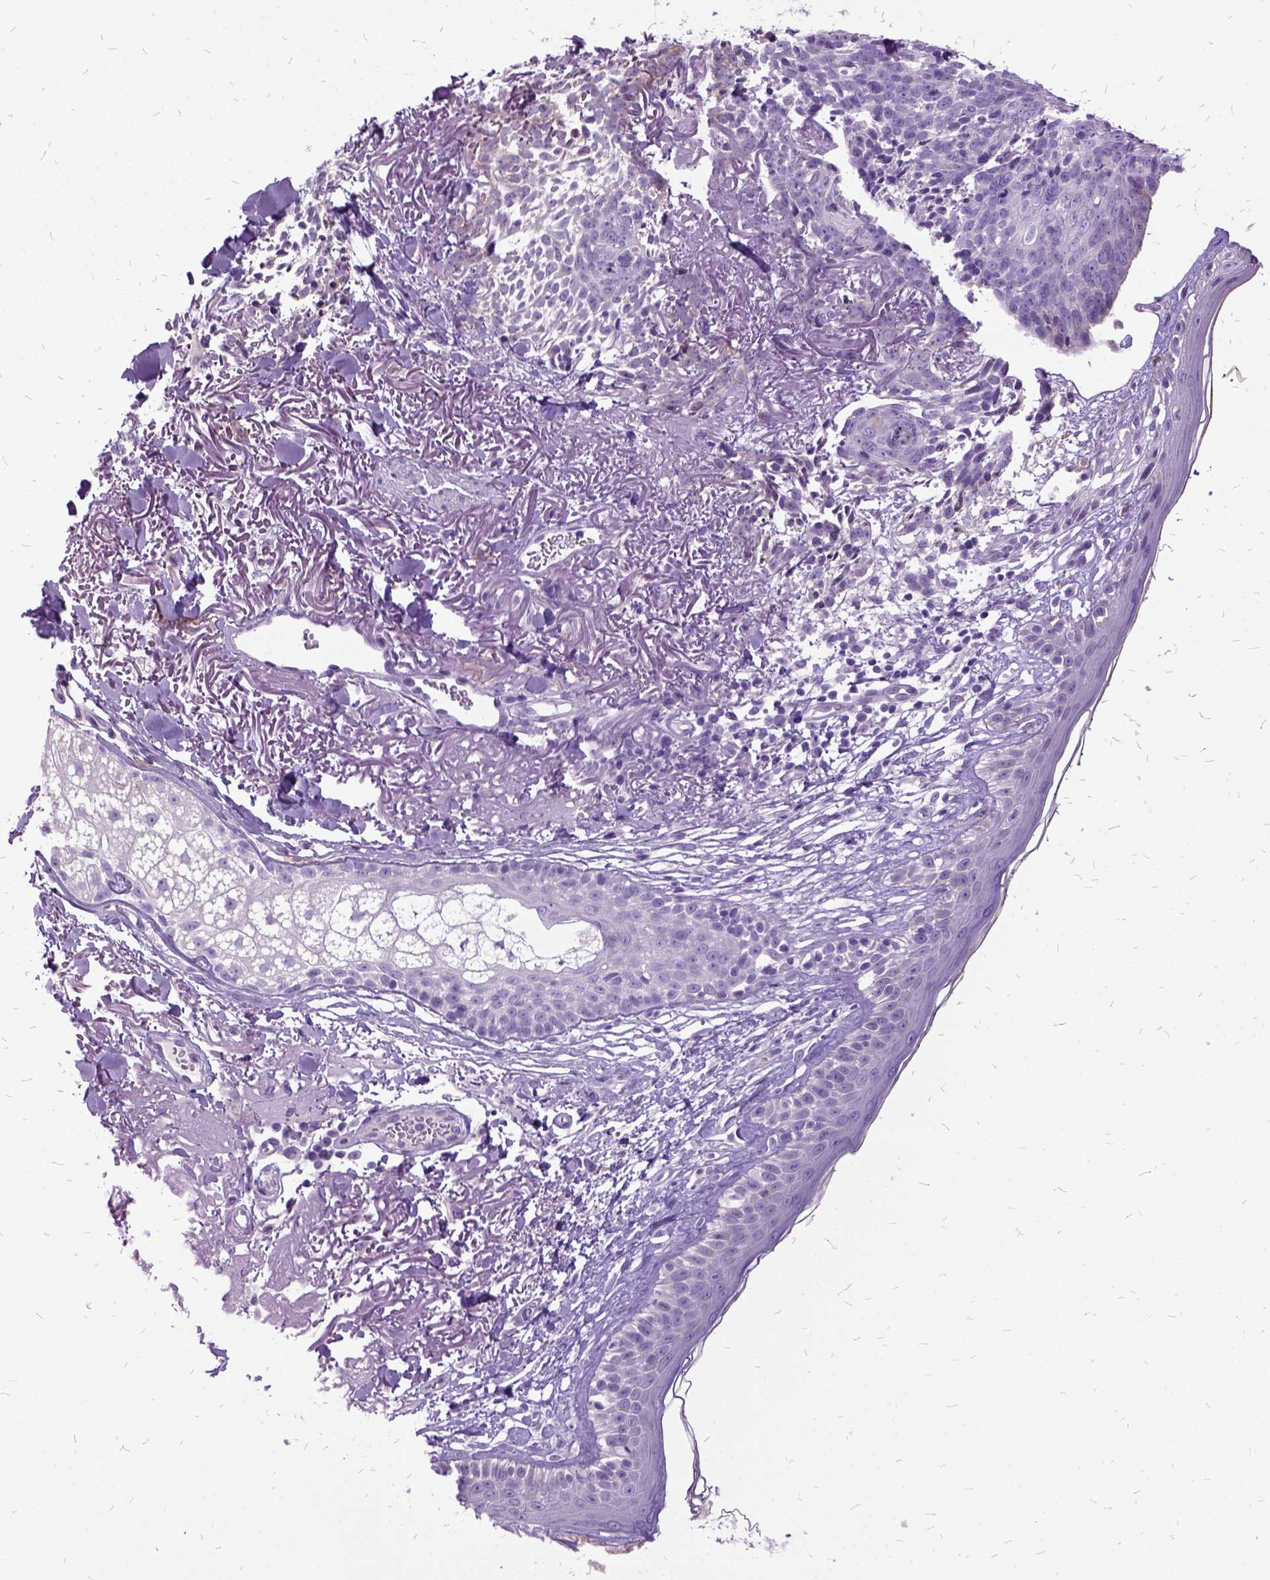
{"staining": {"intensity": "negative", "quantity": "none", "location": "none"}, "tissue": "skin cancer", "cell_type": "Tumor cells", "image_type": "cancer", "snomed": [{"axis": "morphology", "description": "Basal cell carcinoma"}, {"axis": "morphology", "description": "BCC, high aggressive"}, {"axis": "topography", "description": "Skin"}], "caption": "Skin bcc,  high aggressive was stained to show a protein in brown. There is no significant staining in tumor cells.", "gene": "MME", "patient": {"sex": "female", "age": 86}}